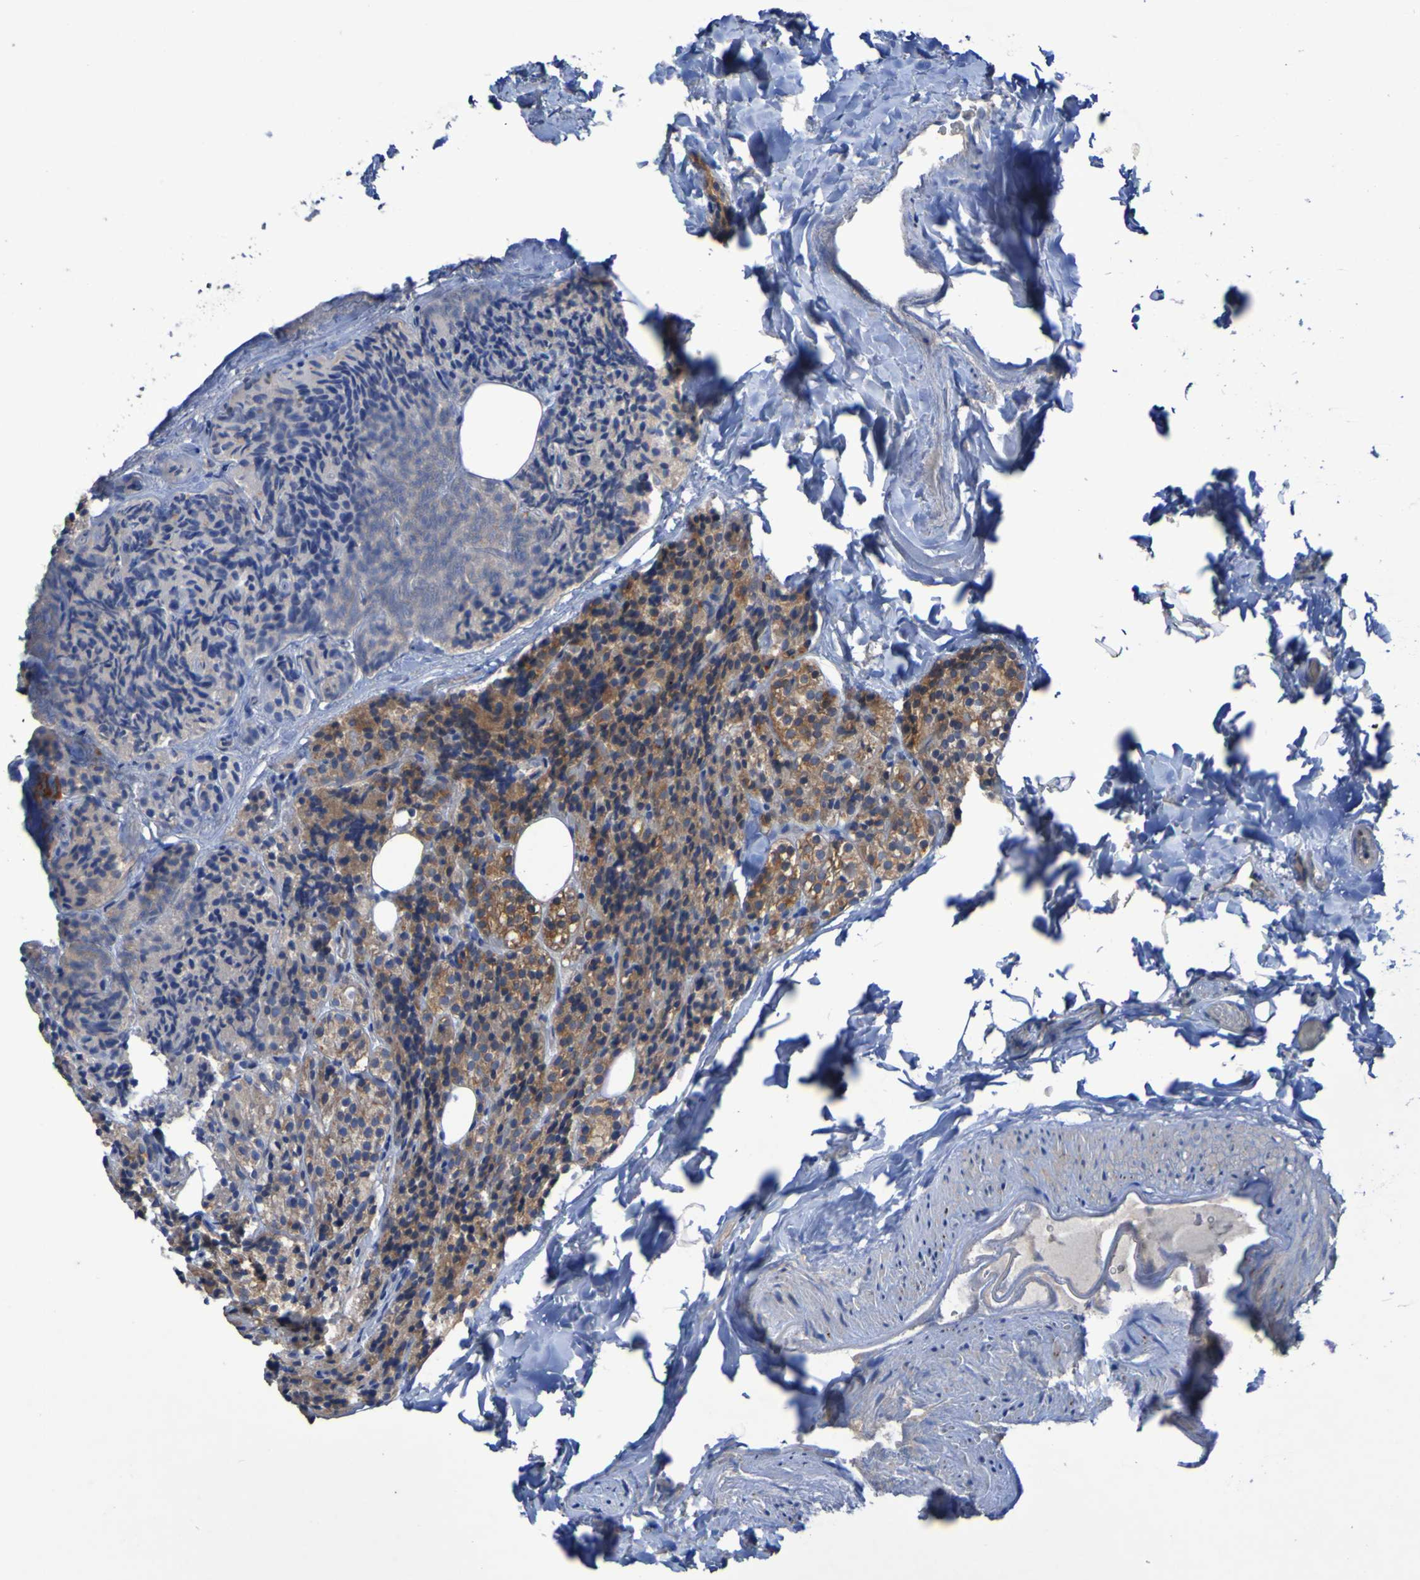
{"staining": {"intensity": "moderate", "quantity": ">75%", "location": "cytoplasmic/membranous"}, "tissue": "parathyroid gland", "cell_type": "Glandular cells", "image_type": "normal", "snomed": [{"axis": "morphology", "description": "Normal tissue, NOS"}, {"axis": "morphology", "description": "Atrophy, NOS"}, {"axis": "topography", "description": "Parathyroid gland"}], "caption": "A photomicrograph of human parathyroid gland stained for a protein shows moderate cytoplasmic/membranous brown staining in glandular cells.", "gene": "ARHGEF16", "patient": {"sex": "female", "age": 54}}